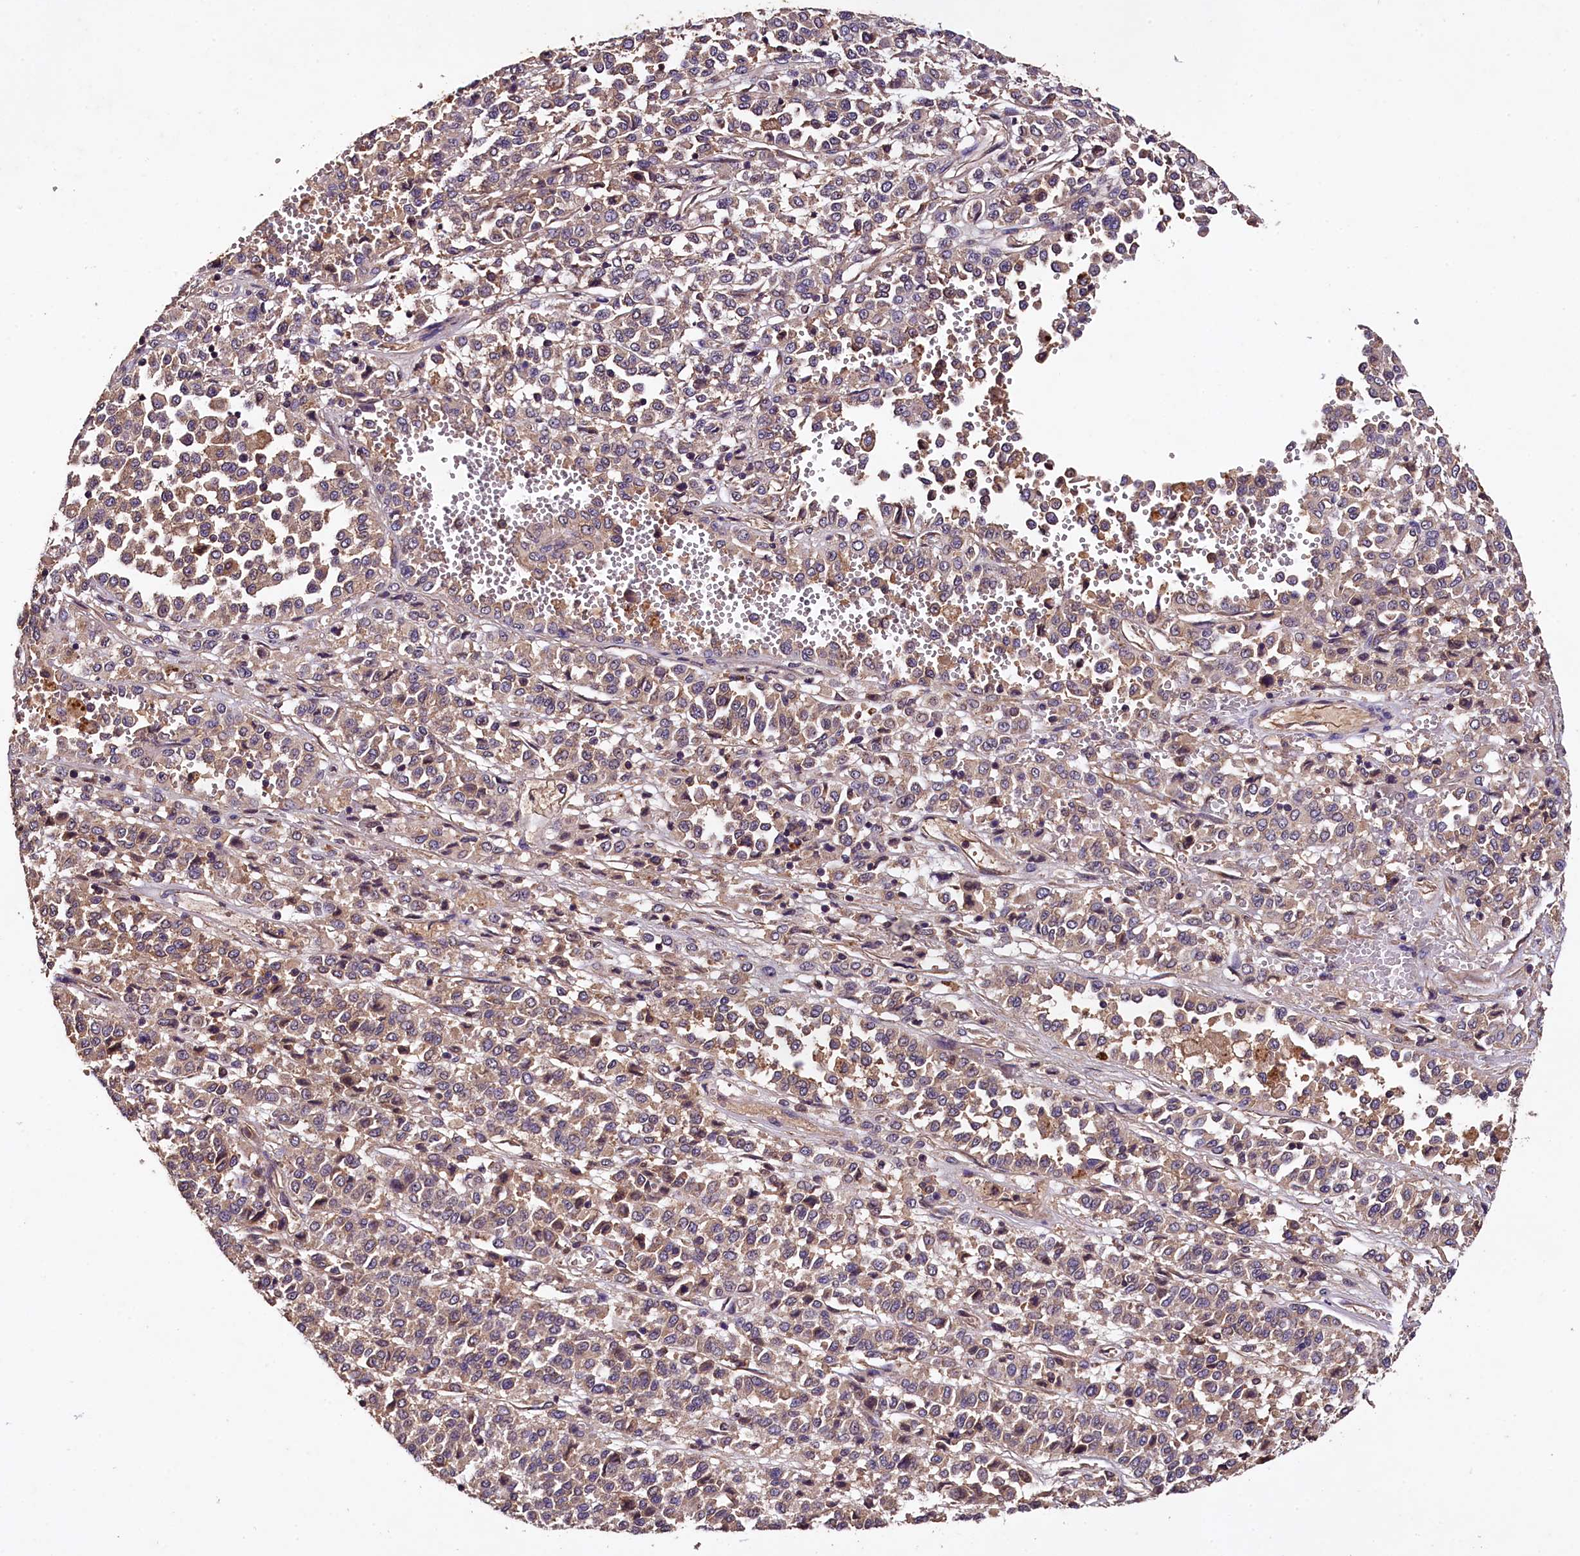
{"staining": {"intensity": "weak", "quantity": ">75%", "location": "cytoplasmic/membranous"}, "tissue": "melanoma", "cell_type": "Tumor cells", "image_type": "cancer", "snomed": [{"axis": "morphology", "description": "Malignant melanoma, Metastatic site"}, {"axis": "topography", "description": "Pancreas"}], "caption": "Human melanoma stained with a brown dye demonstrates weak cytoplasmic/membranous positive positivity in about >75% of tumor cells.", "gene": "PLXNB1", "patient": {"sex": "female", "age": 30}}